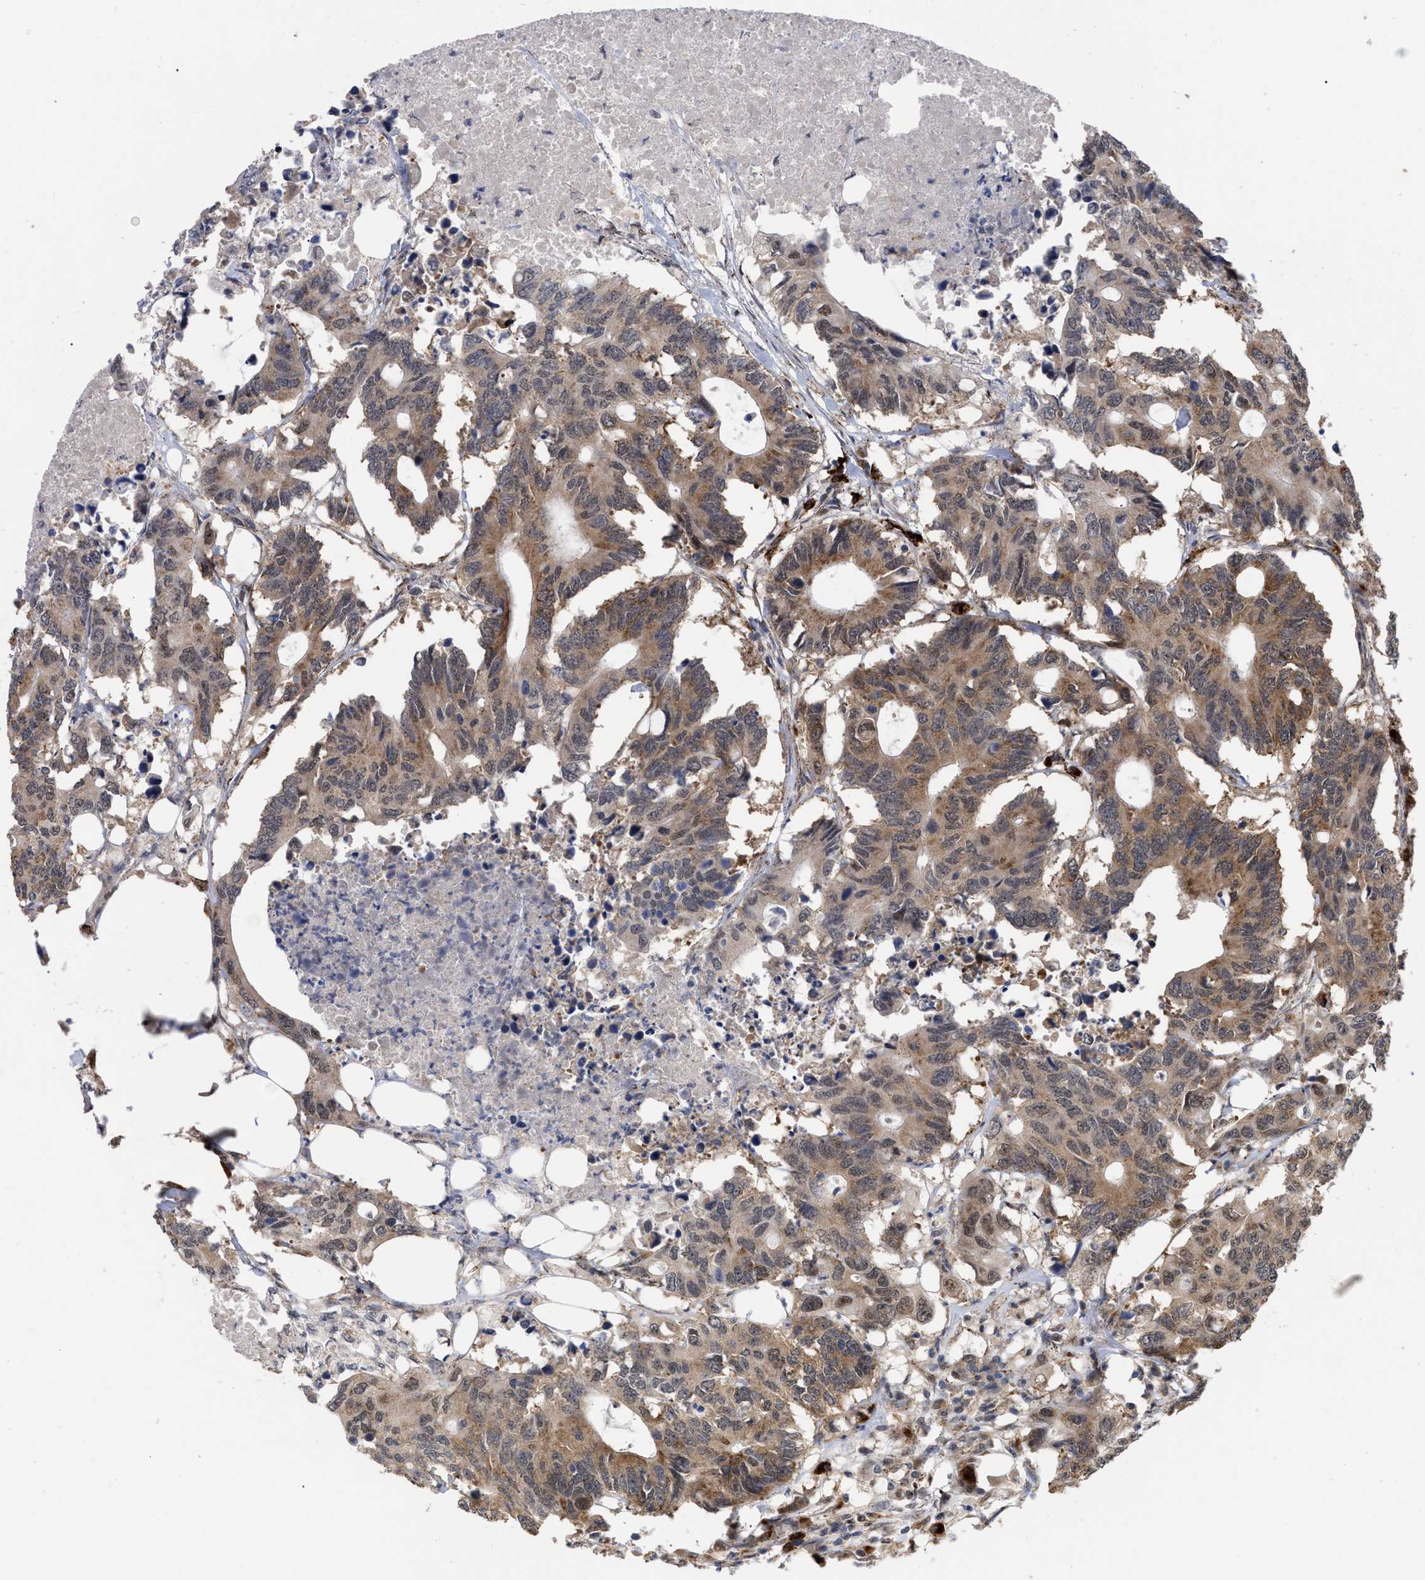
{"staining": {"intensity": "moderate", "quantity": "25%-75%", "location": "cytoplasmic/membranous"}, "tissue": "colorectal cancer", "cell_type": "Tumor cells", "image_type": "cancer", "snomed": [{"axis": "morphology", "description": "Adenocarcinoma, NOS"}, {"axis": "topography", "description": "Colon"}], "caption": "An image showing moderate cytoplasmic/membranous staining in approximately 25%-75% of tumor cells in adenocarcinoma (colorectal), as visualized by brown immunohistochemical staining.", "gene": "UPF1", "patient": {"sex": "male", "age": 71}}